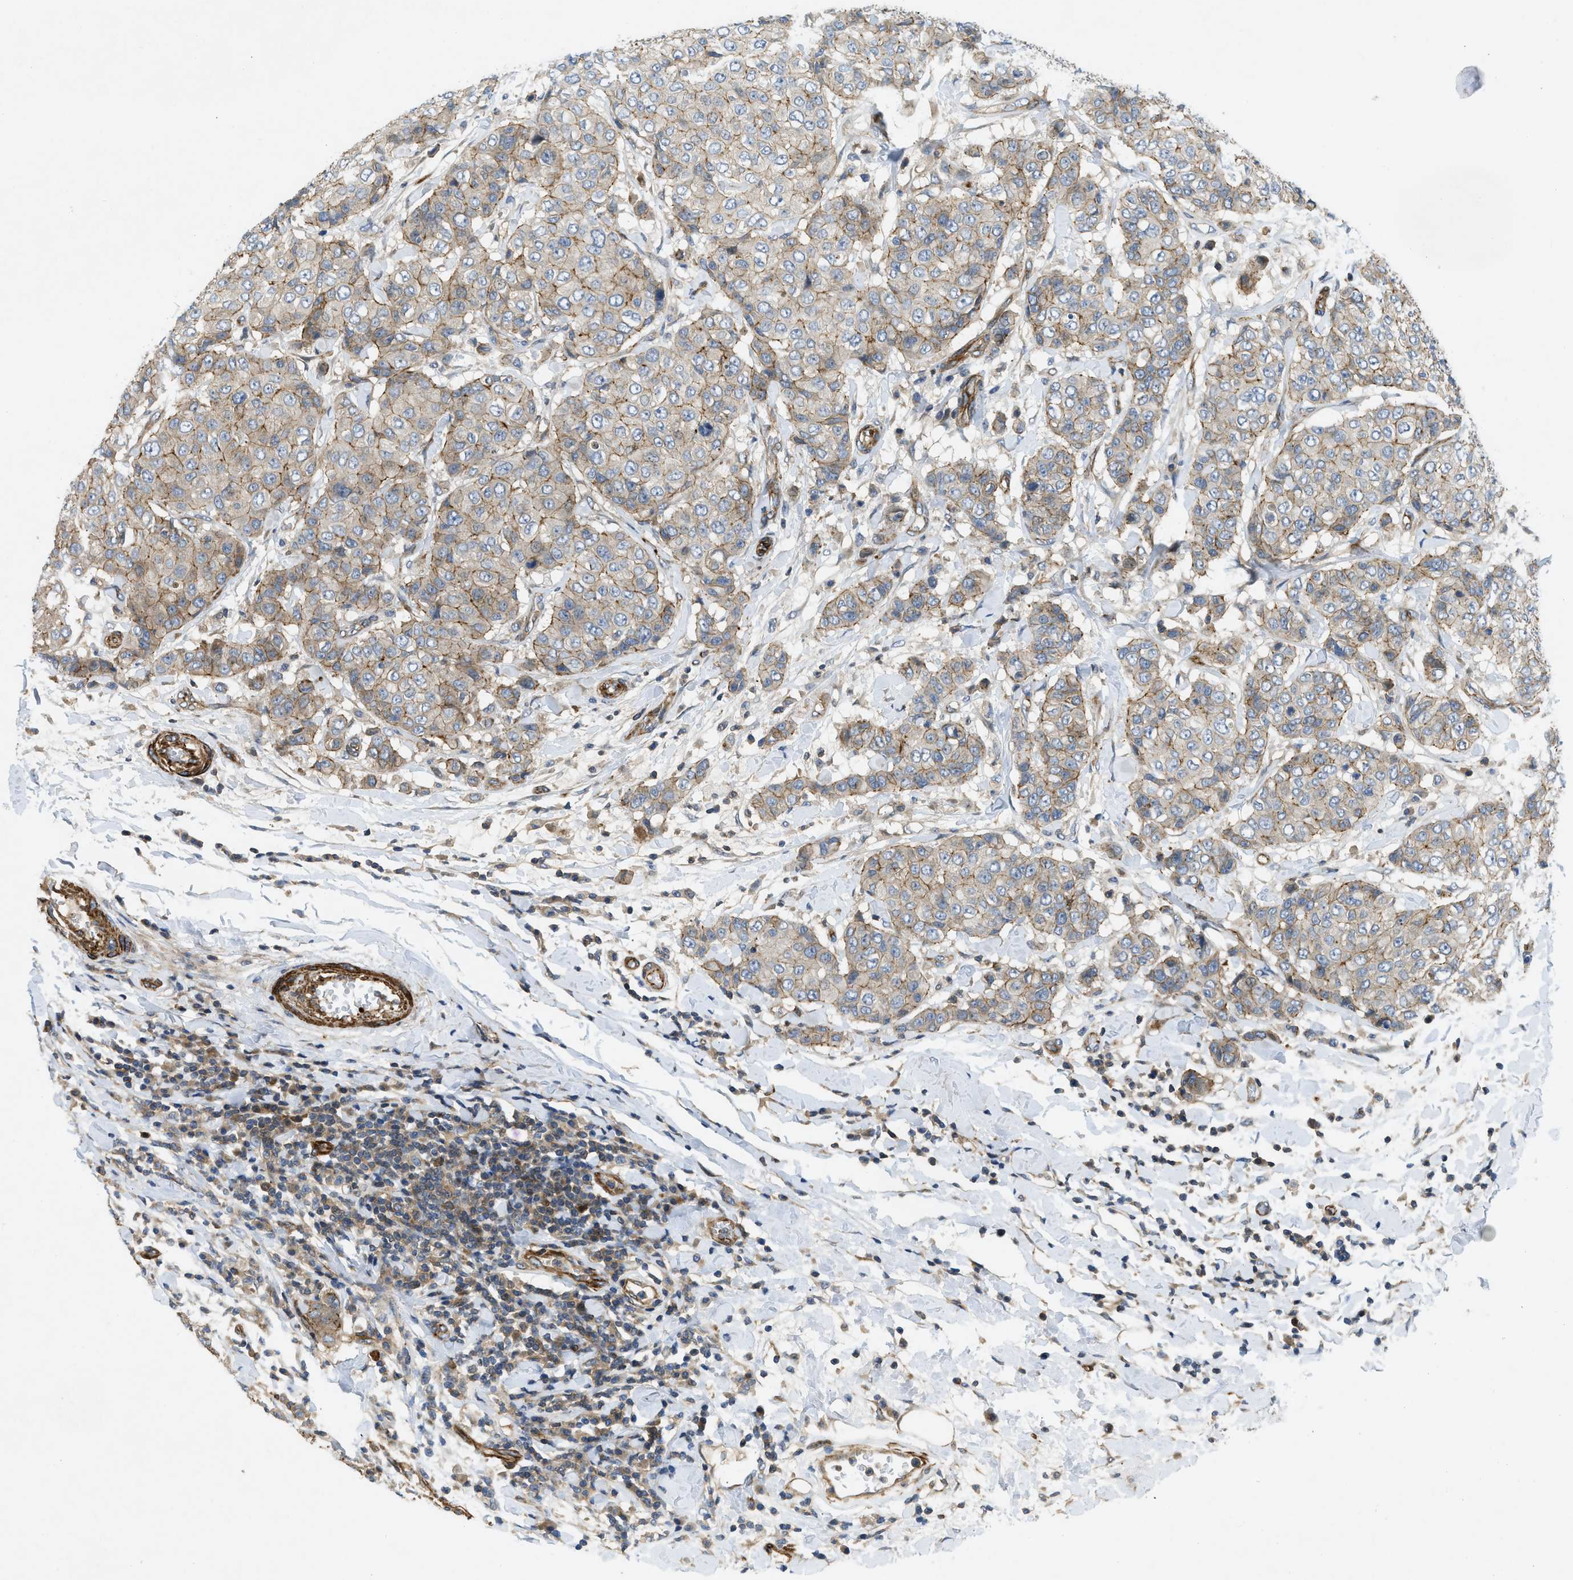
{"staining": {"intensity": "moderate", "quantity": "25%-75%", "location": "cytoplasmic/membranous"}, "tissue": "breast cancer", "cell_type": "Tumor cells", "image_type": "cancer", "snomed": [{"axis": "morphology", "description": "Duct carcinoma"}, {"axis": "topography", "description": "Breast"}], "caption": "IHC micrograph of neoplastic tissue: human breast cancer stained using immunohistochemistry (IHC) shows medium levels of moderate protein expression localized specifically in the cytoplasmic/membranous of tumor cells, appearing as a cytoplasmic/membranous brown color.", "gene": "NYNRIN", "patient": {"sex": "female", "age": 27}}